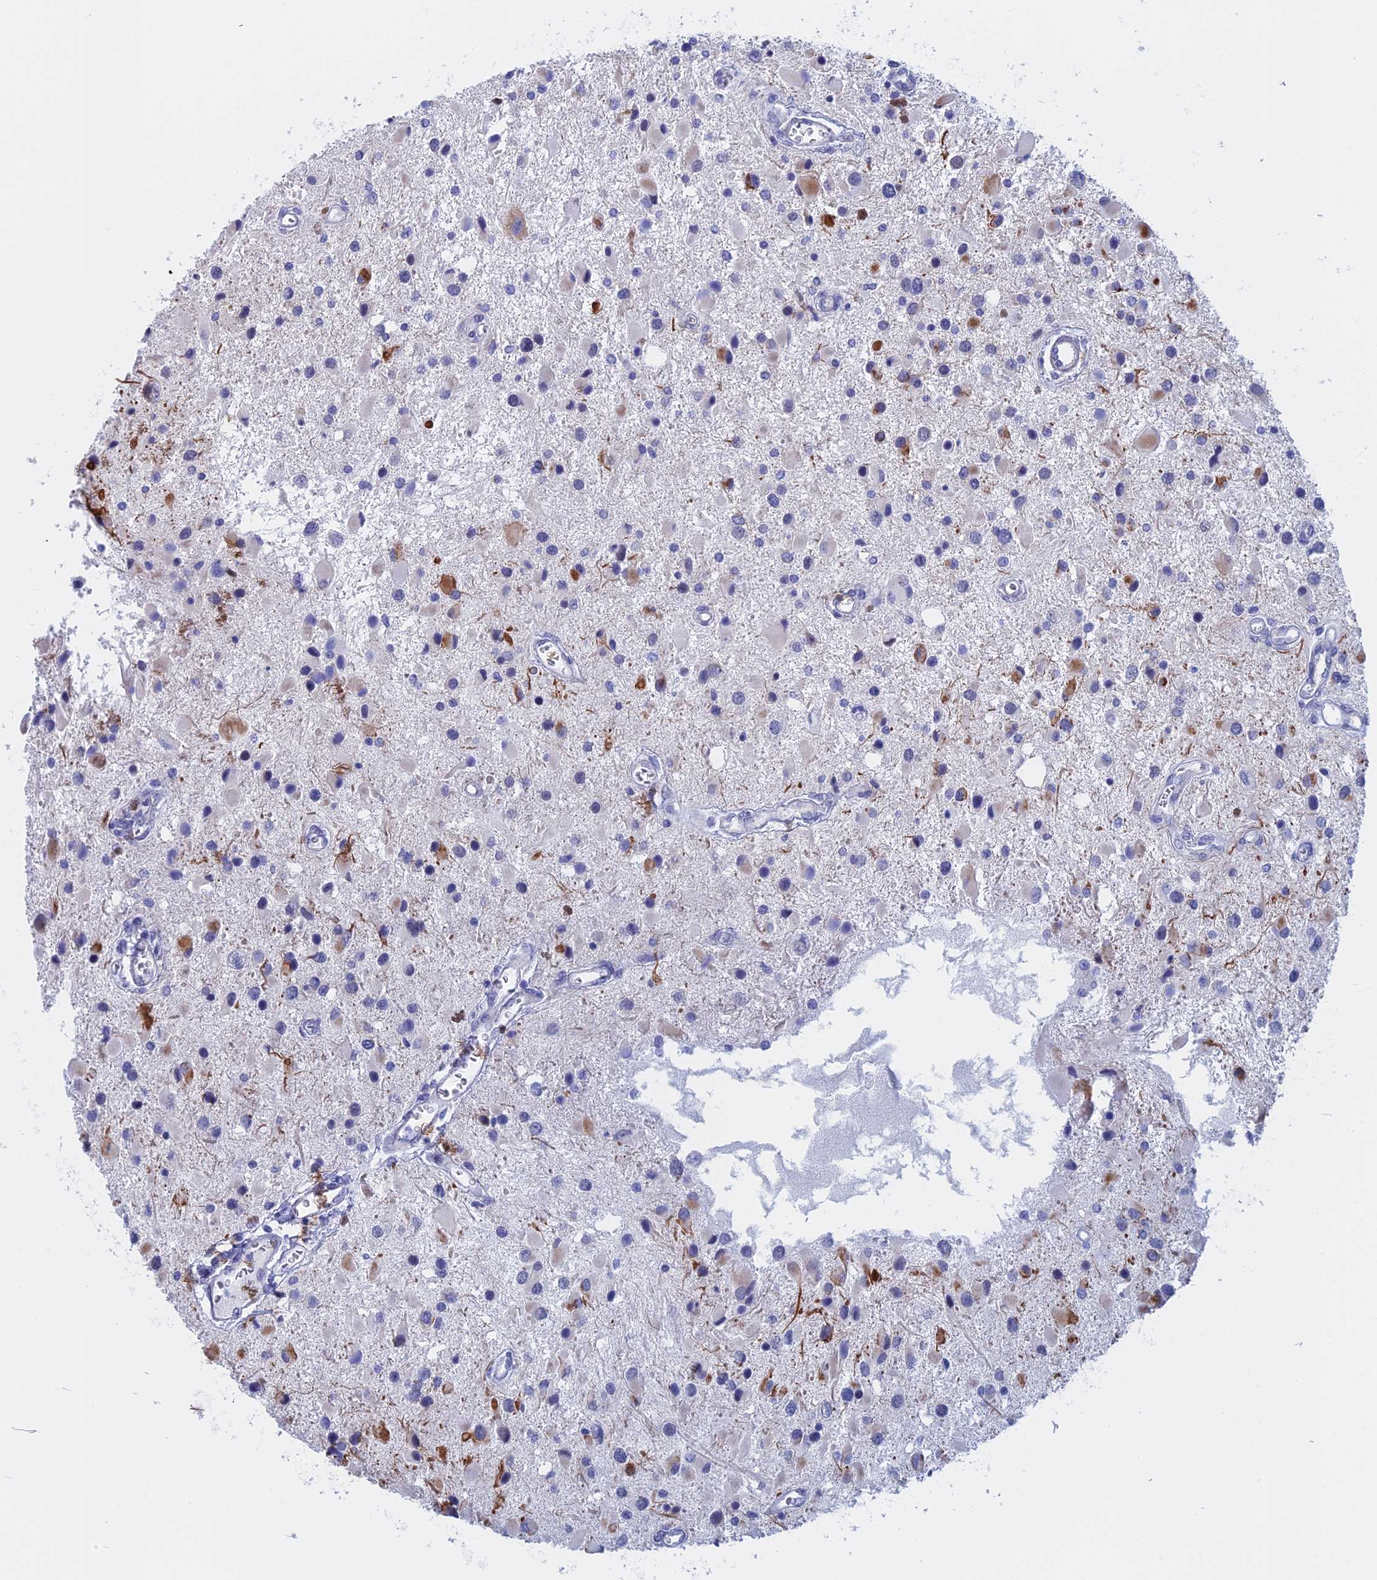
{"staining": {"intensity": "negative", "quantity": "none", "location": "none"}, "tissue": "glioma", "cell_type": "Tumor cells", "image_type": "cancer", "snomed": [{"axis": "morphology", "description": "Glioma, malignant, High grade"}, {"axis": "topography", "description": "Brain"}], "caption": "IHC histopathology image of neoplastic tissue: human malignant glioma (high-grade) stained with DAB (3,3'-diaminobenzidine) exhibits no significant protein expression in tumor cells.", "gene": "WDR83", "patient": {"sex": "male", "age": 53}}